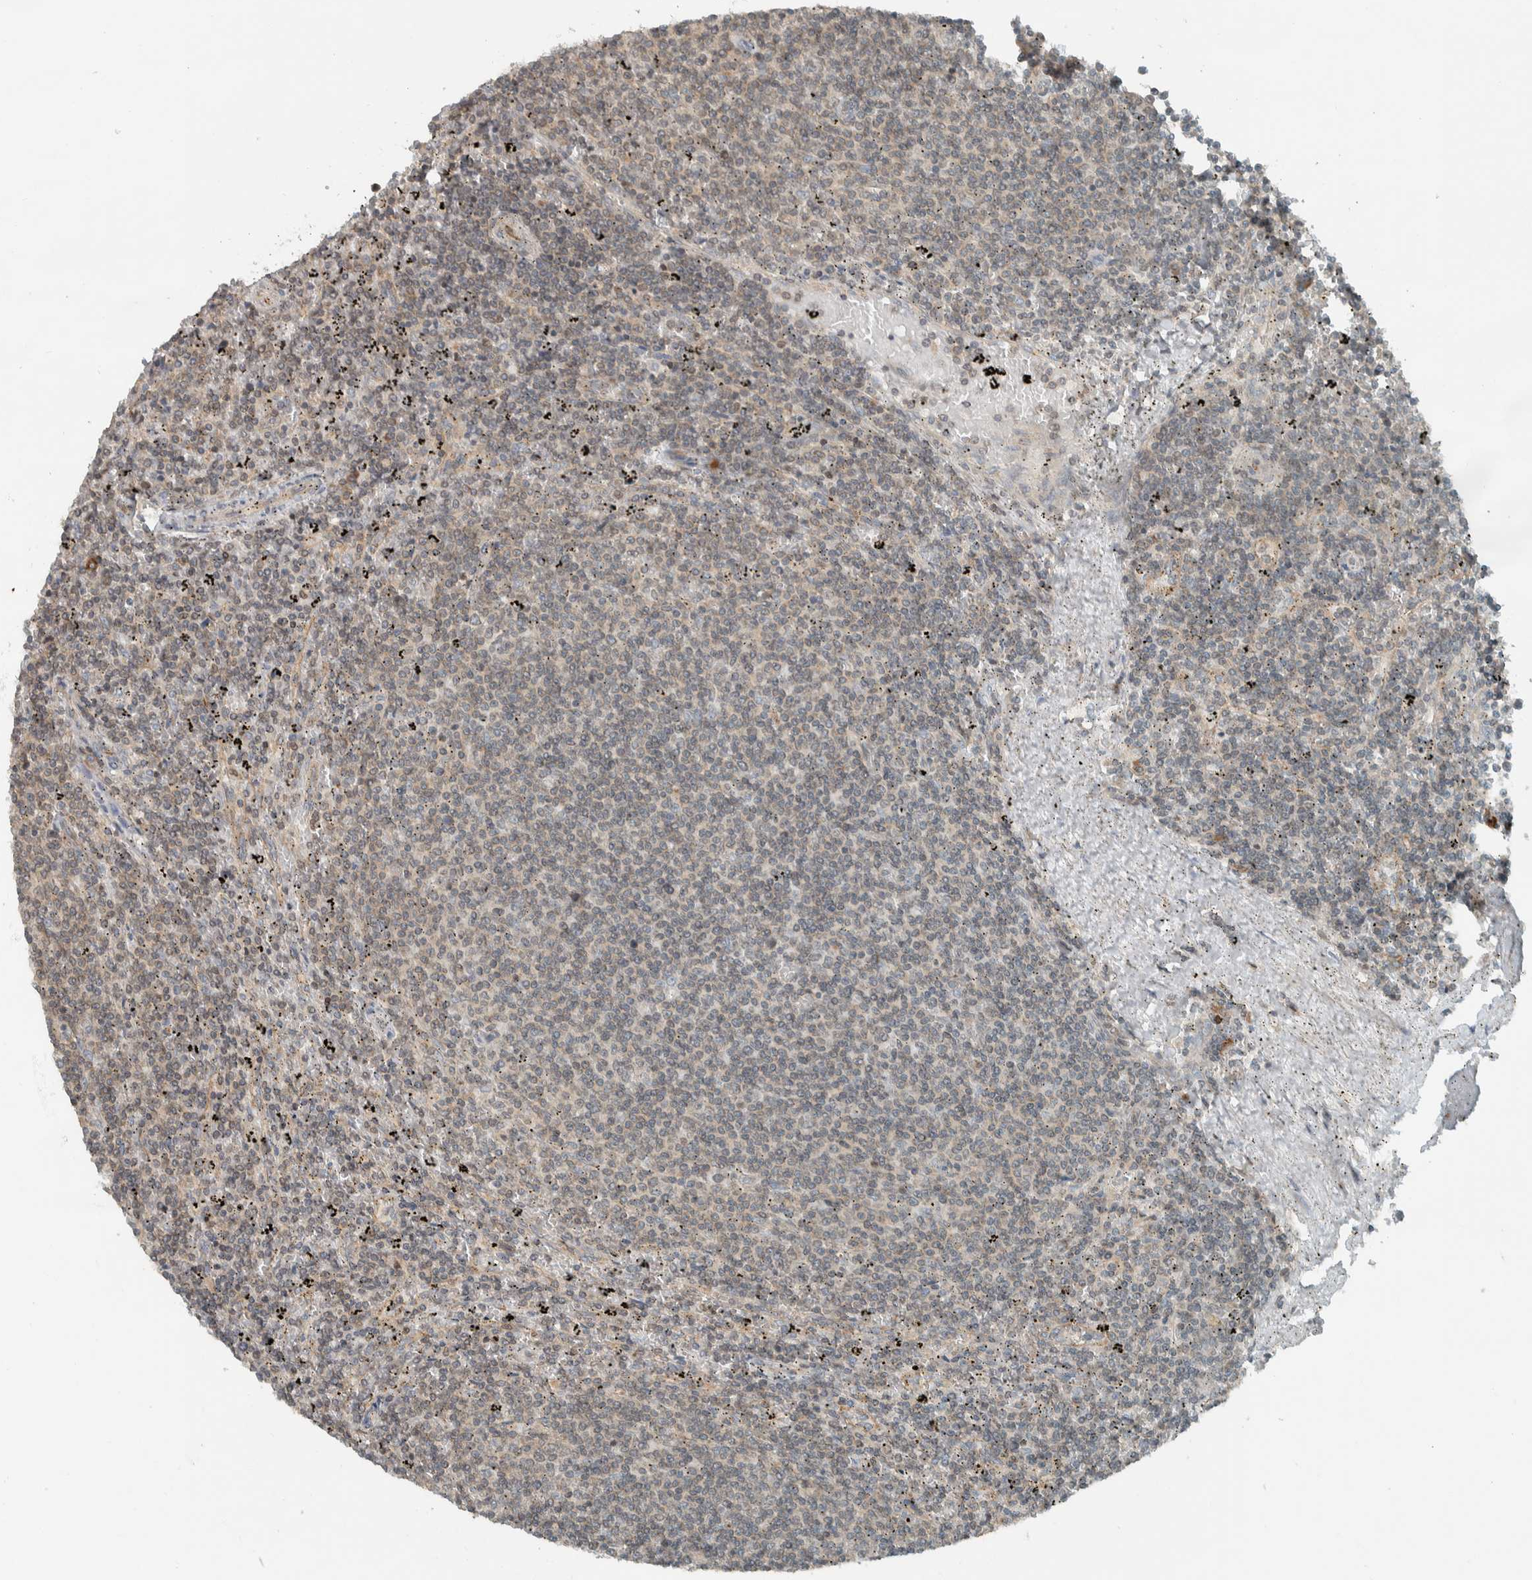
{"staining": {"intensity": "weak", "quantity": "<25%", "location": "cytoplasmic/membranous"}, "tissue": "lymphoma", "cell_type": "Tumor cells", "image_type": "cancer", "snomed": [{"axis": "morphology", "description": "Malignant lymphoma, non-Hodgkin's type, Low grade"}, {"axis": "topography", "description": "Spleen"}], "caption": "Immunohistochemistry (IHC) of human low-grade malignant lymphoma, non-Hodgkin's type shows no staining in tumor cells.", "gene": "SEL1L", "patient": {"sex": "female", "age": 50}}